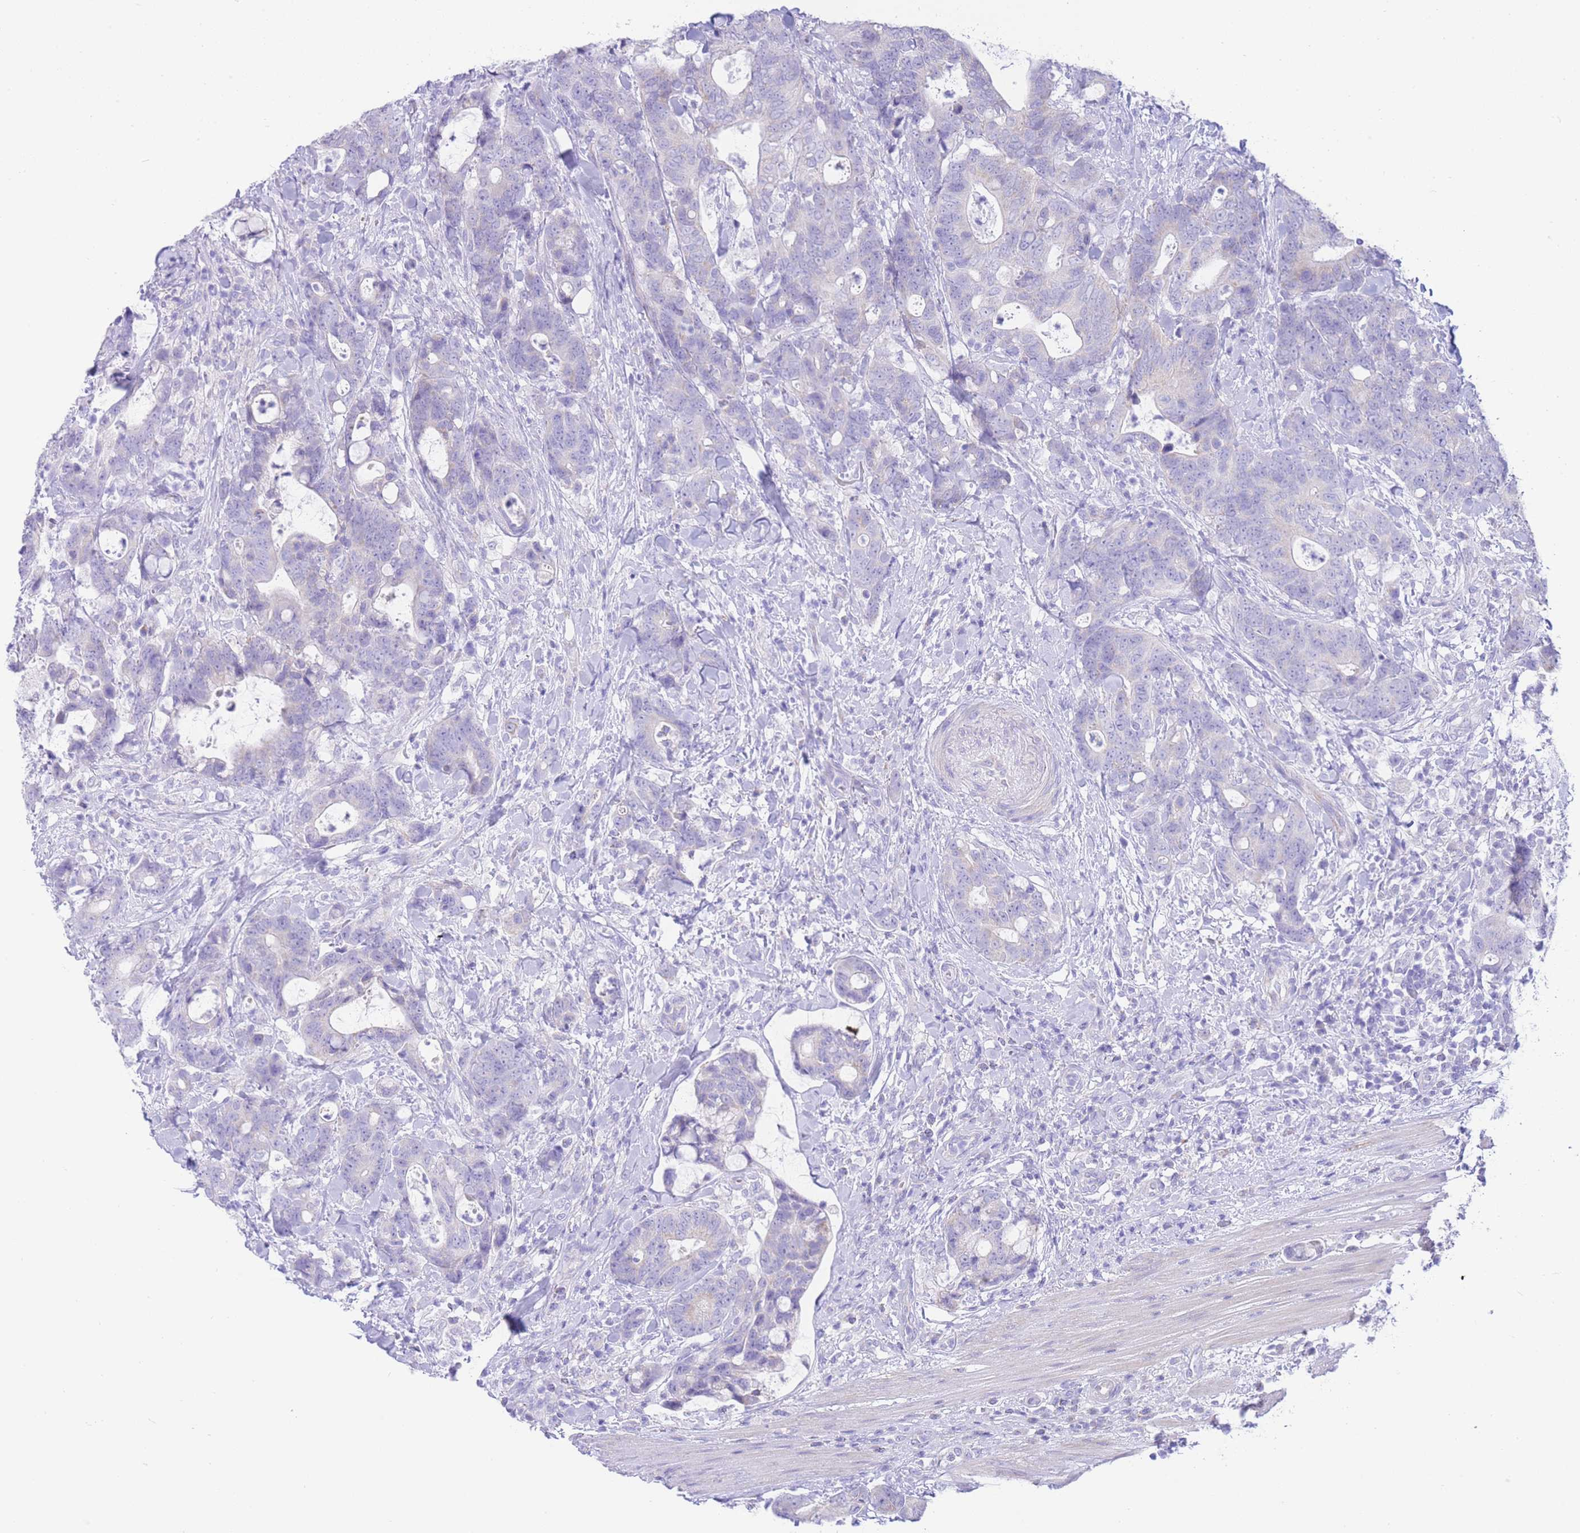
{"staining": {"intensity": "negative", "quantity": "none", "location": "none"}, "tissue": "colorectal cancer", "cell_type": "Tumor cells", "image_type": "cancer", "snomed": [{"axis": "morphology", "description": "Adenocarcinoma, NOS"}, {"axis": "topography", "description": "Colon"}], "caption": "Tumor cells show no significant expression in adenocarcinoma (colorectal).", "gene": "ACSM4", "patient": {"sex": "female", "age": 82}}